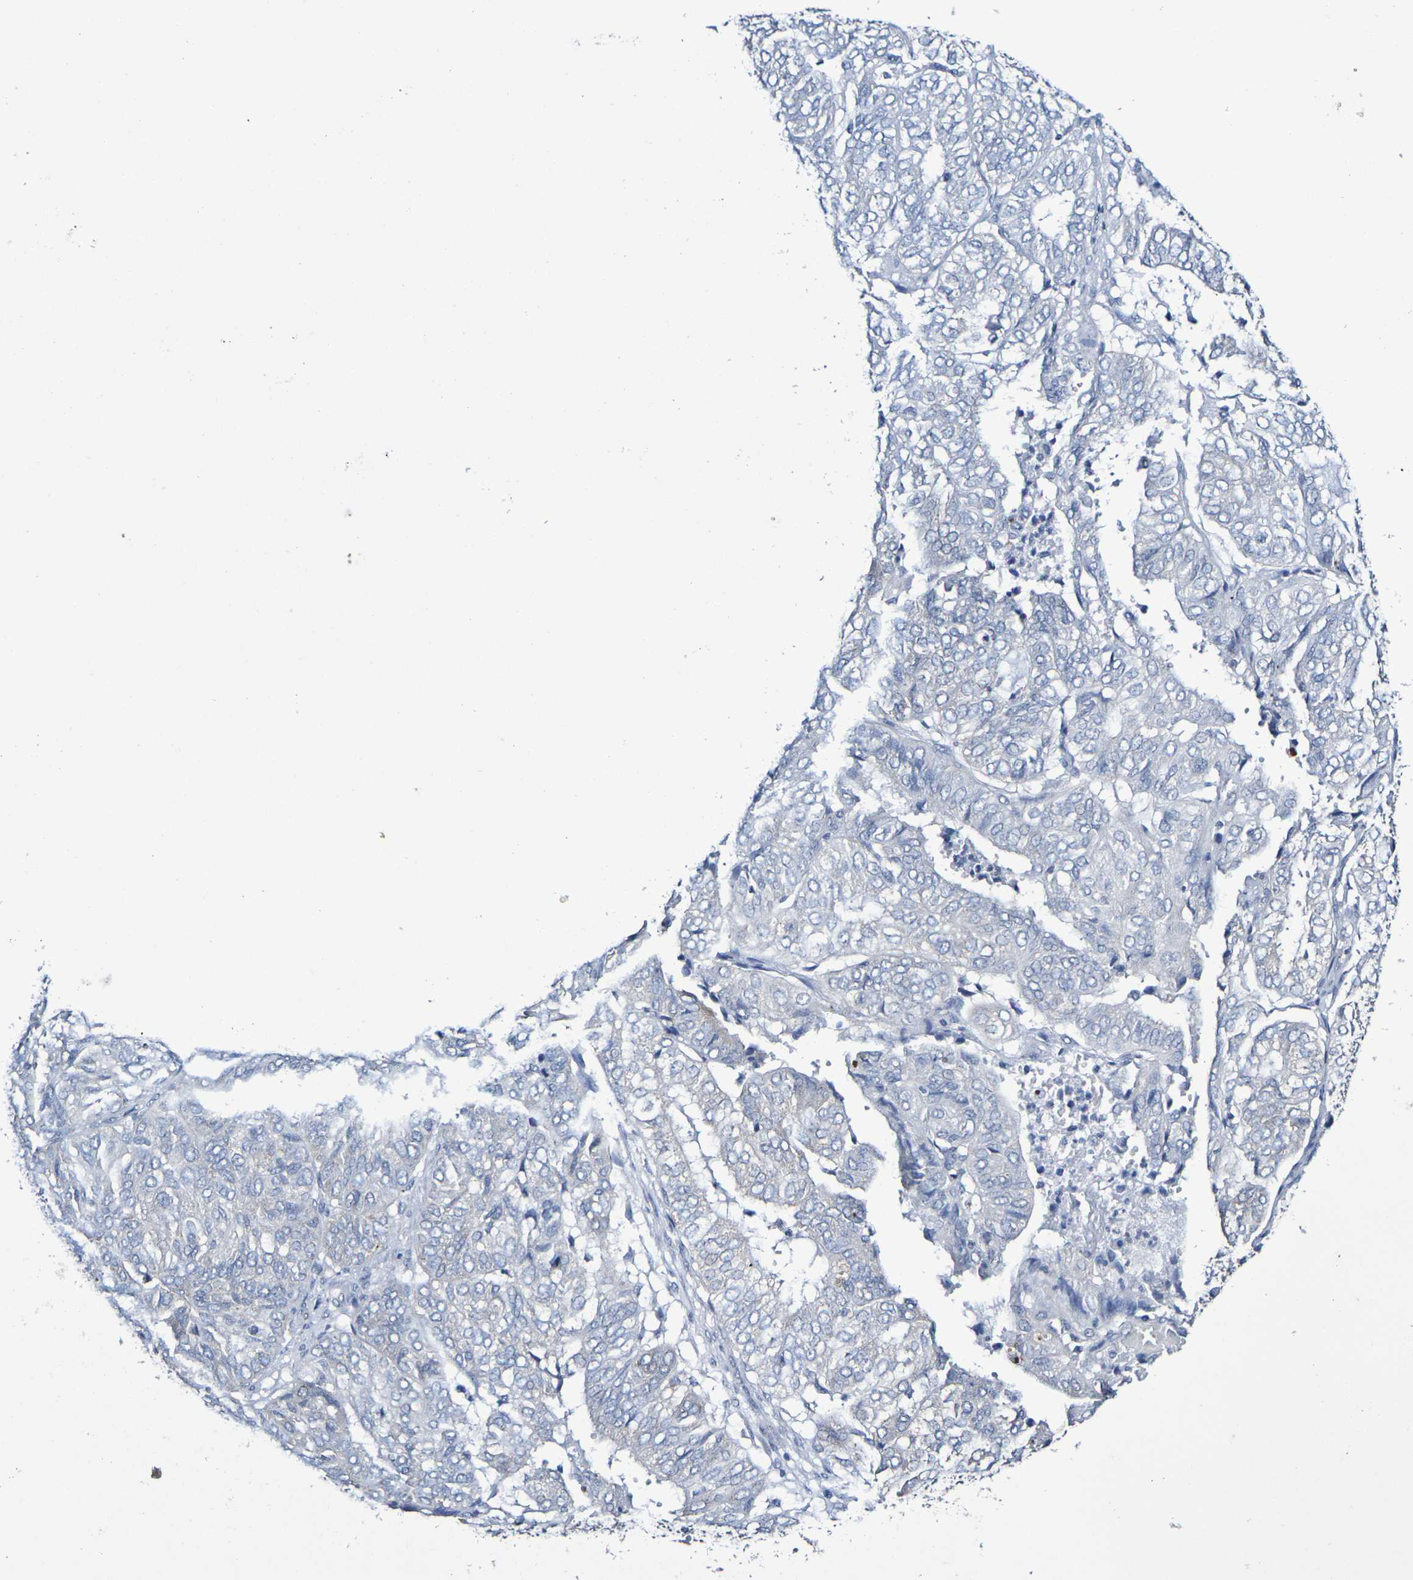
{"staining": {"intensity": "negative", "quantity": "none", "location": "none"}, "tissue": "endometrial cancer", "cell_type": "Tumor cells", "image_type": "cancer", "snomed": [{"axis": "morphology", "description": "Adenocarcinoma, NOS"}, {"axis": "topography", "description": "Uterus"}], "caption": "This histopathology image is of endometrial cancer stained with immunohistochemistry to label a protein in brown with the nuclei are counter-stained blue. There is no positivity in tumor cells.", "gene": "CHRNB1", "patient": {"sex": "female", "age": 60}}